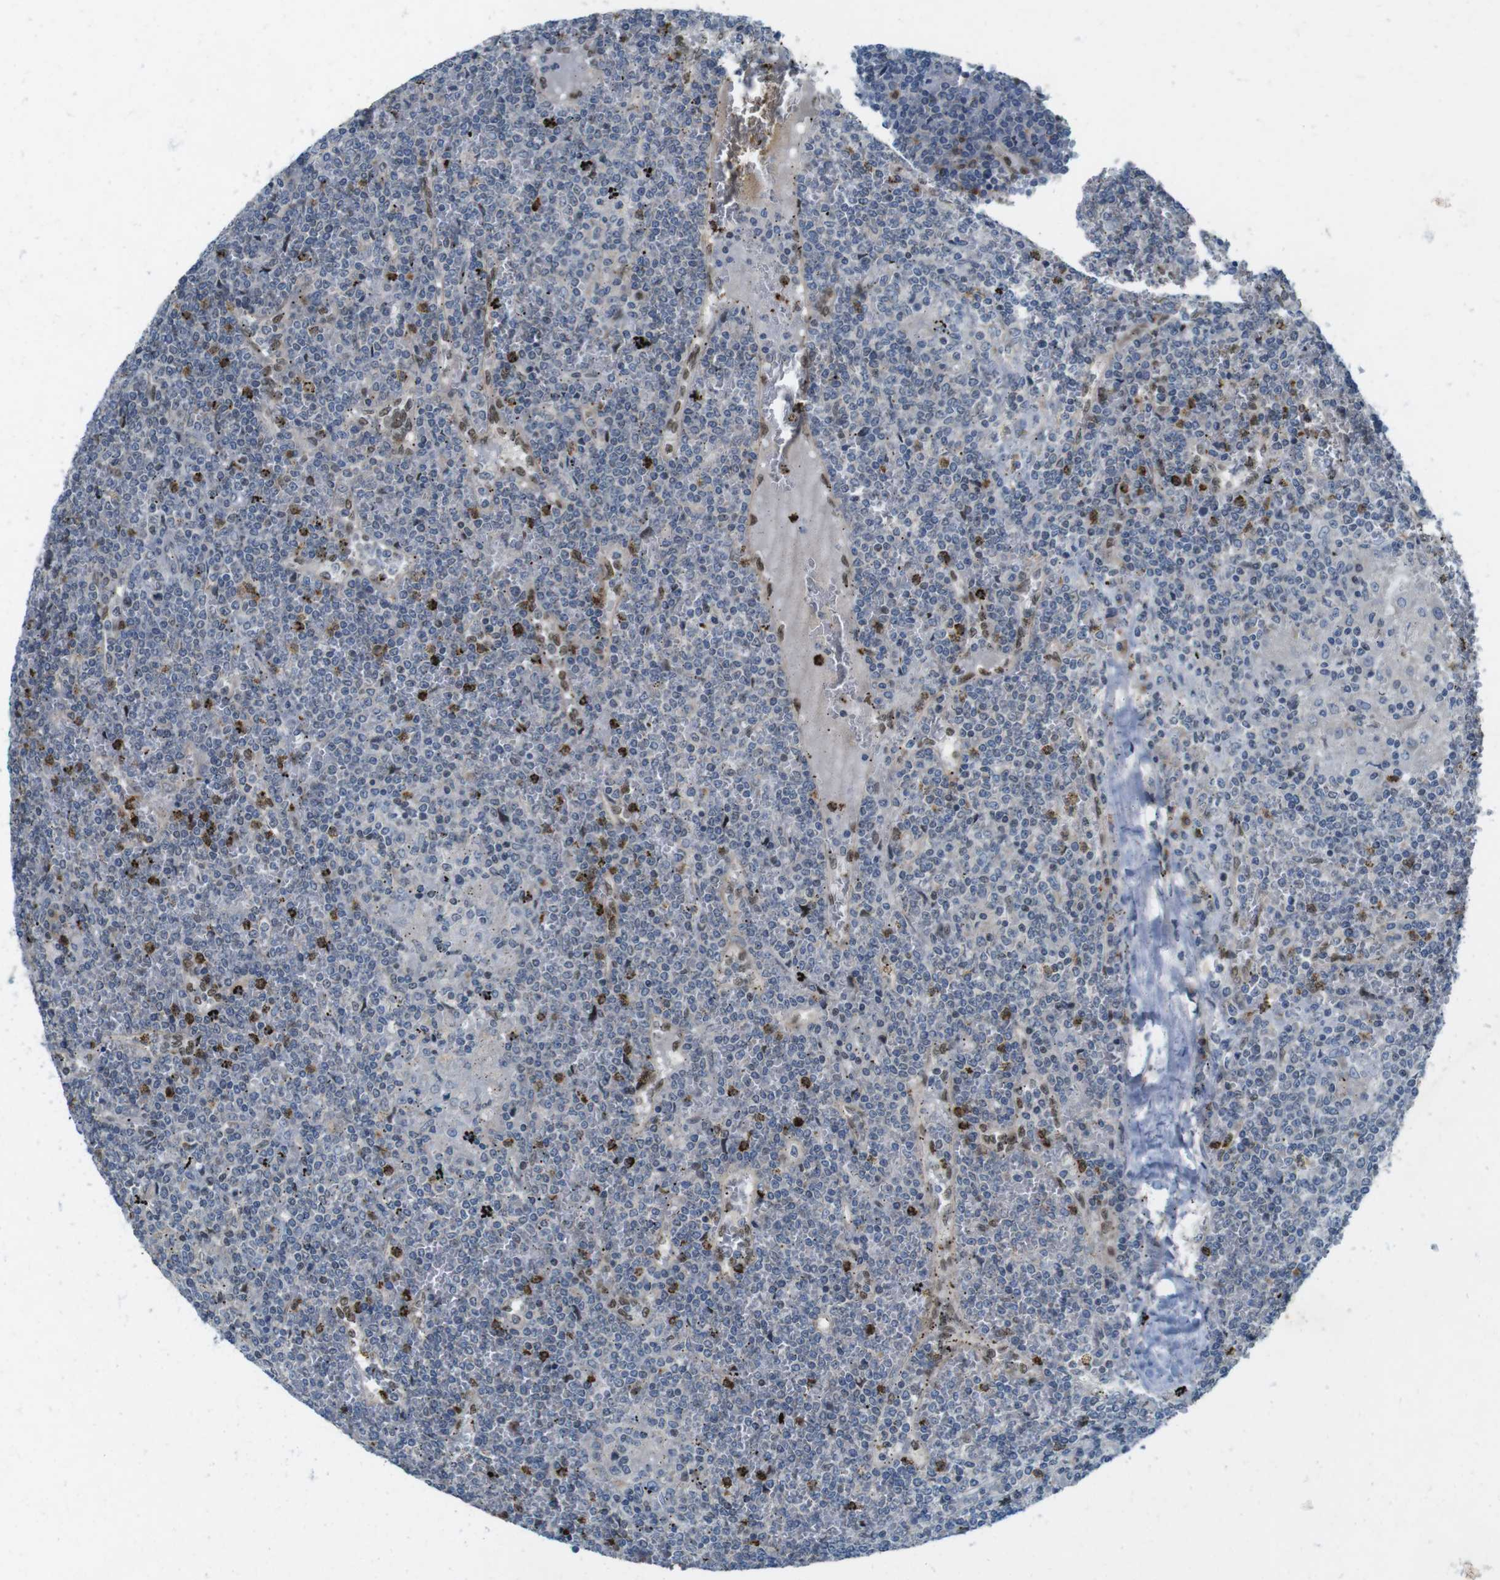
{"staining": {"intensity": "negative", "quantity": "none", "location": "none"}, "tissue": "lymphoma", "cell_type": "Tumor cells", "image_type": "cancer", "snomed": [{"axis": "morphology", "description": "Malignant lymphoma, non-Hodgkin's type, Low grade"}, {"axis": "topography", "description": "Spleen"}], "caption": "An image of lymphoma stained for a protein demonstrates no brown staining in tumor cells.", "gene": "SKI", "patient": {"sex": "female", "age": 19}}